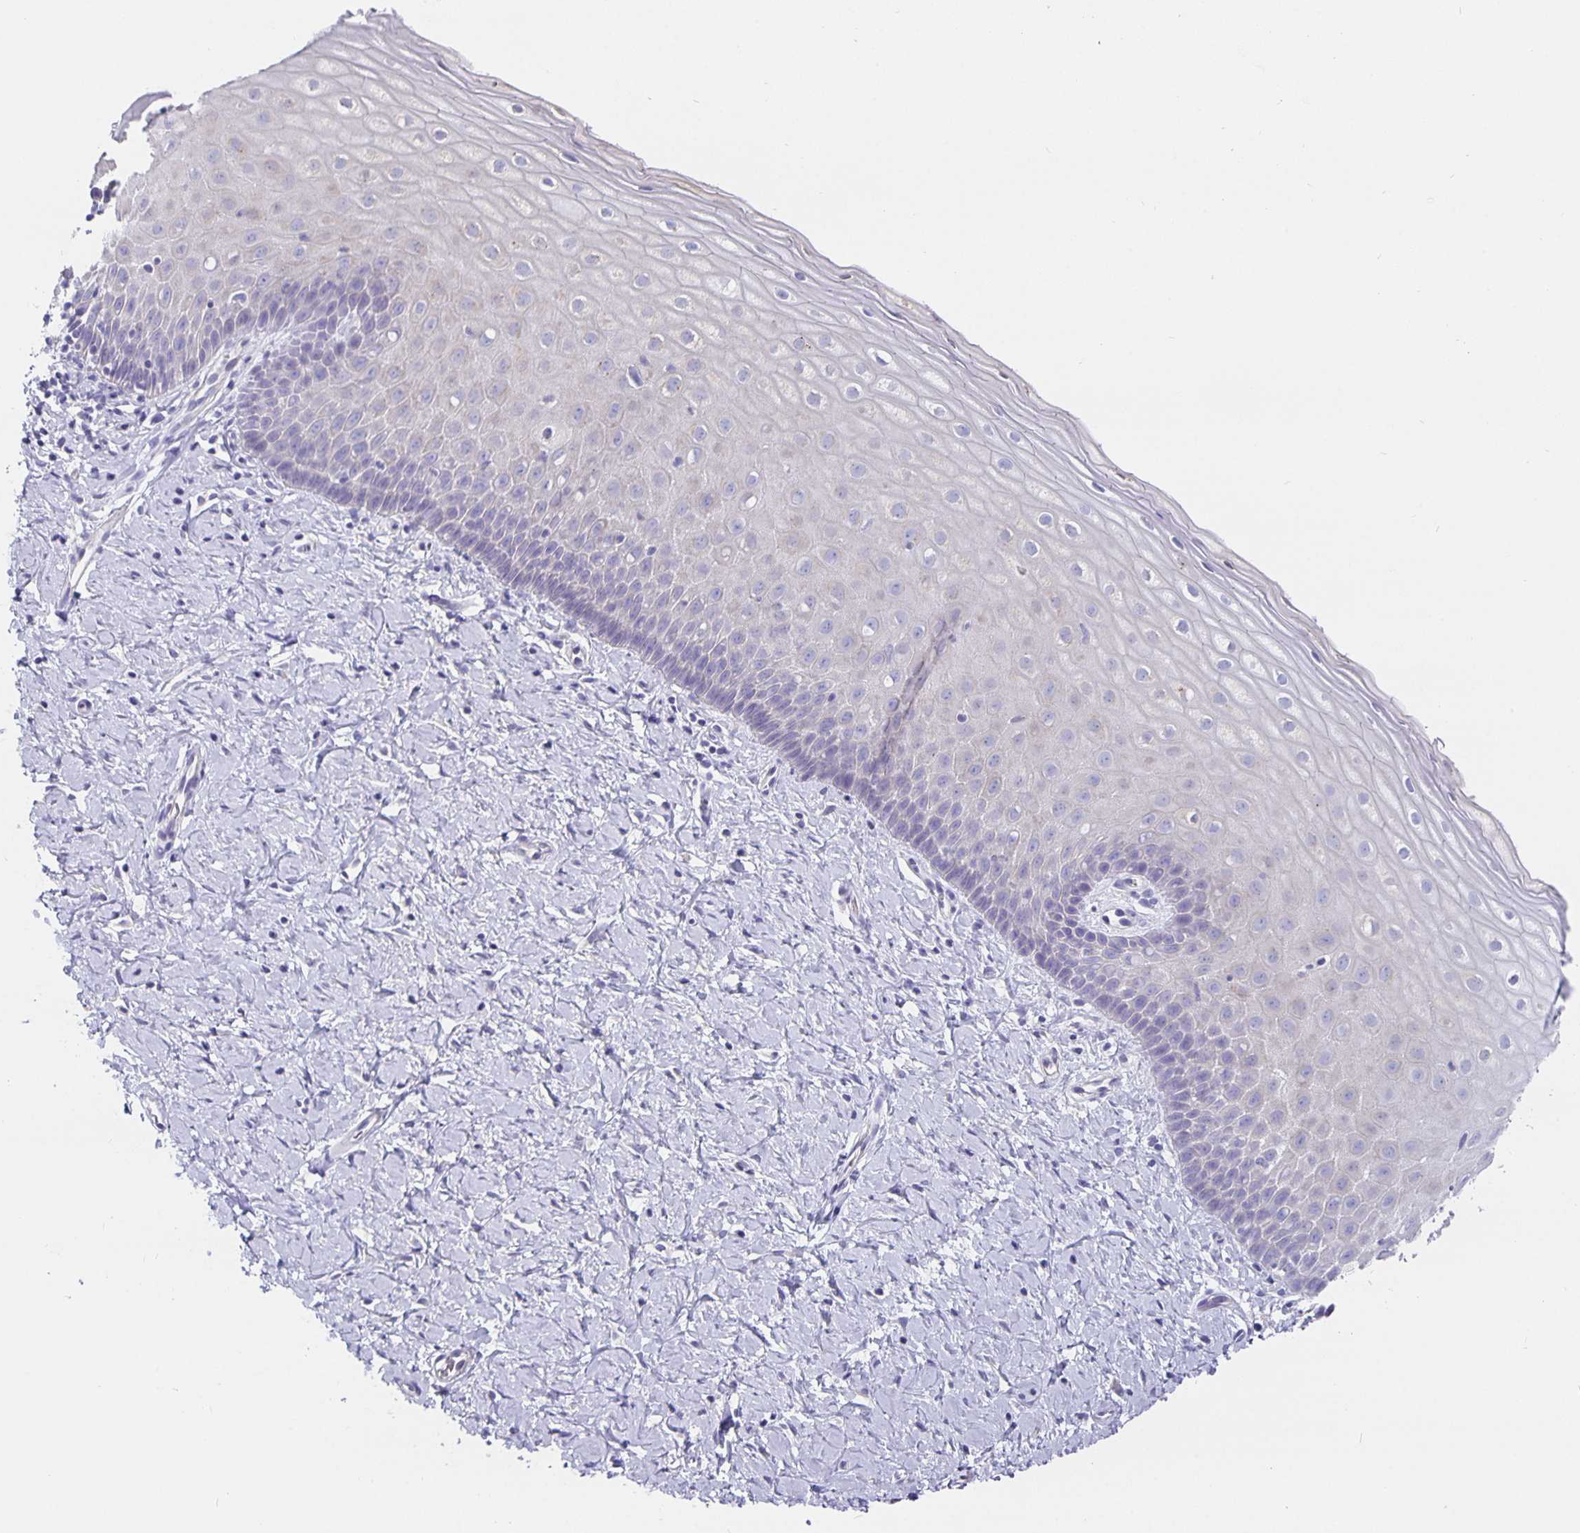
{"staining": {"intensity": "negative", "quantity": "none", "location": "none"}, "tissue": "cervix", "cell_type": "Glandular cells", "image_type": "normal", "snomed": [{"axis": "morphology", "description": "Normal tissue, NOS"}, {"axis": "topography", "description": "Cervix"}], "caption": "This is an IHC photomicrograph of normal human cervix. There is no expression in glandular cells.", "gene": "CFAP74", "patient": {"sex": "female", "age": 37}}